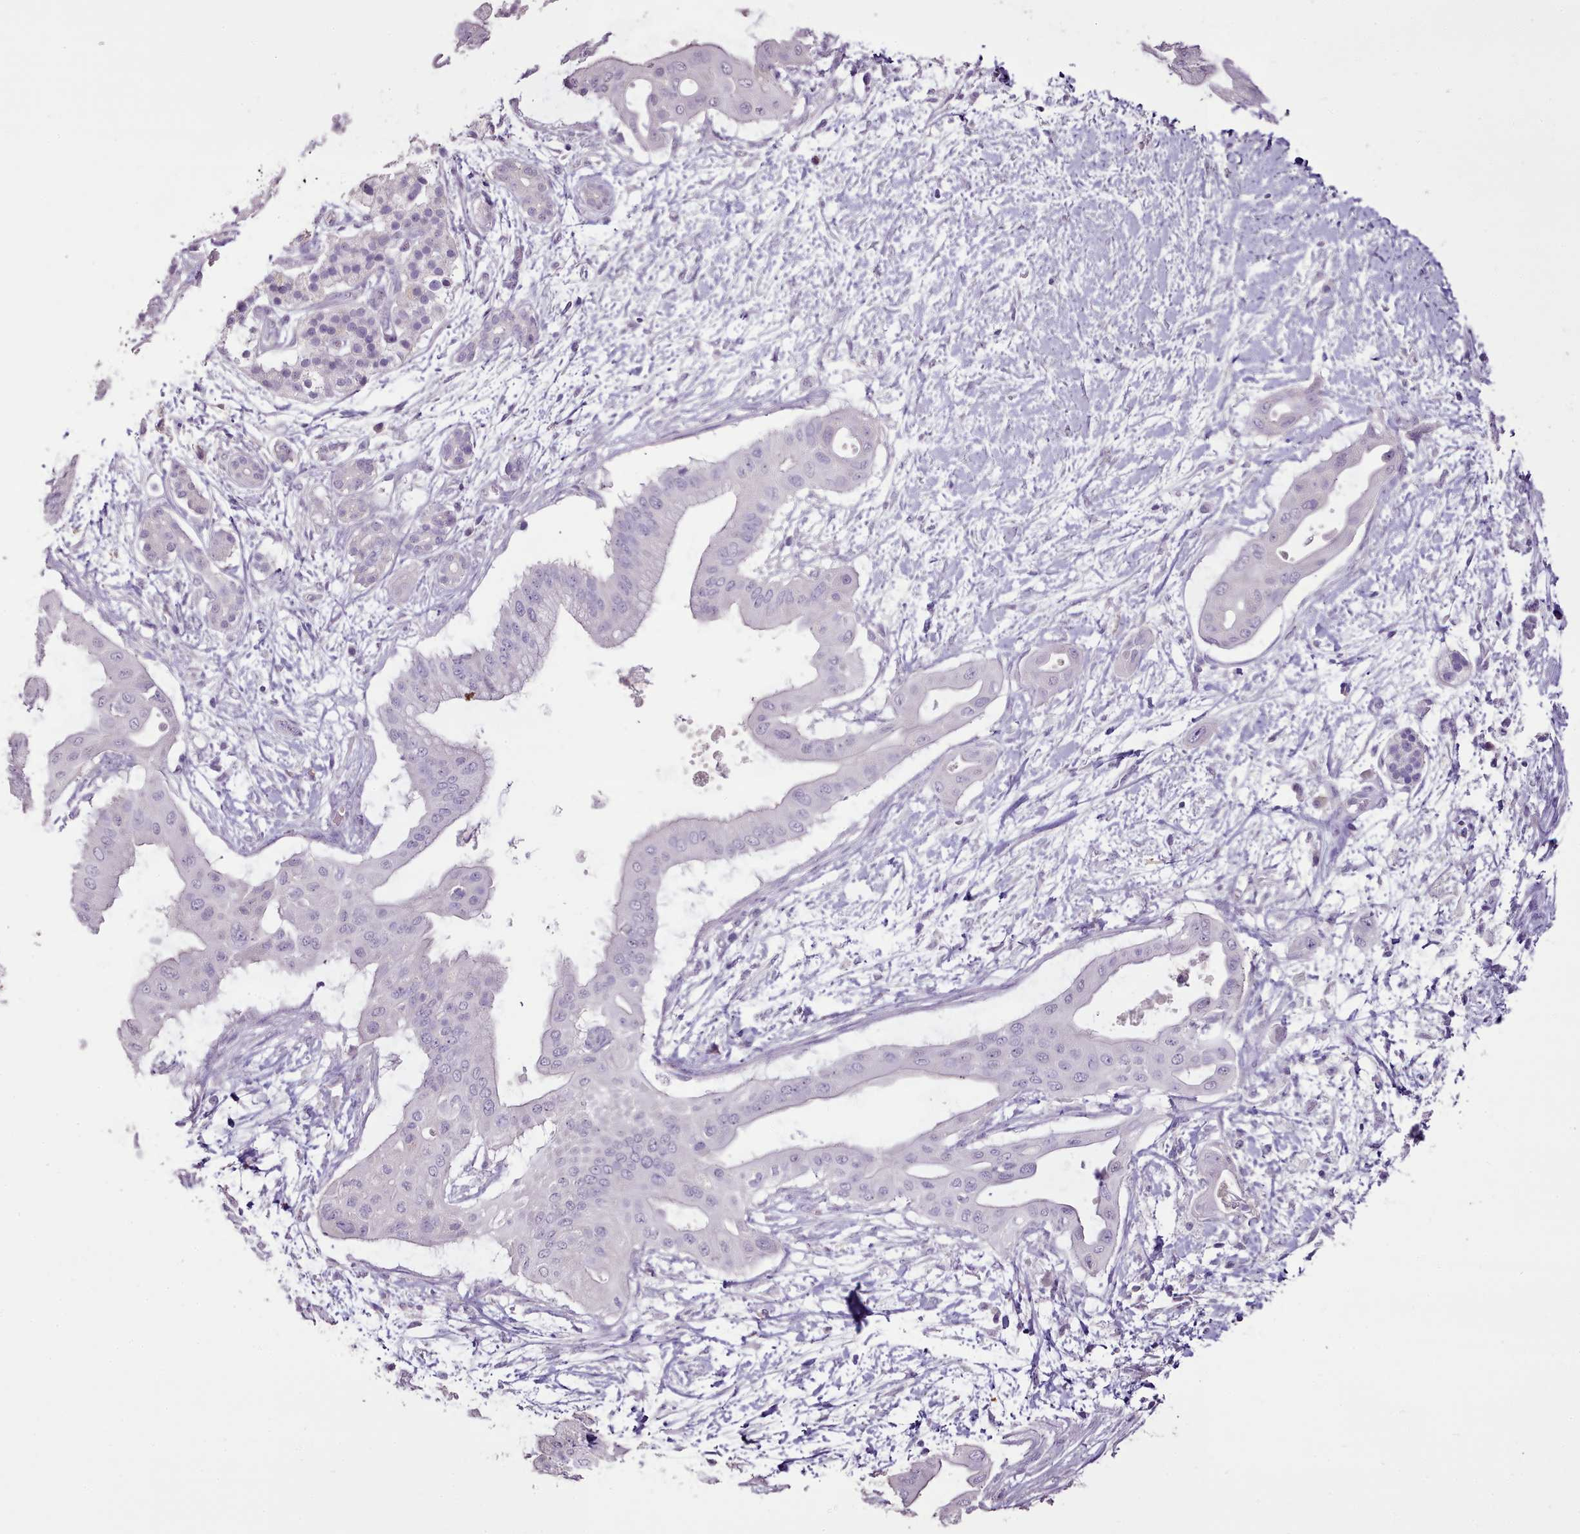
{"staining": {"intensity": "negative", "quantity": "none", "location": "none"}, "tissue": "pancreatic cancer", "cell_type": "Tumor cells", "image_type": "cancer", "snomed": [{"axis": "morphology", "description": "Adenocarcinoma, NOS"}, {"axis": "topography", "description": "Pancreas"}], "caption": "IHC micrograph of neoplastic tissue: human pancreatic adenocarcinoma stained with DAB shows no significant protein expression in tumor cells. The staining is performed using DAB brown chromogen with nuclei counter-stained in using hematoxylin.", "gene": "BLOC1S2", "patient": {"sex": "male", "age": 68}}